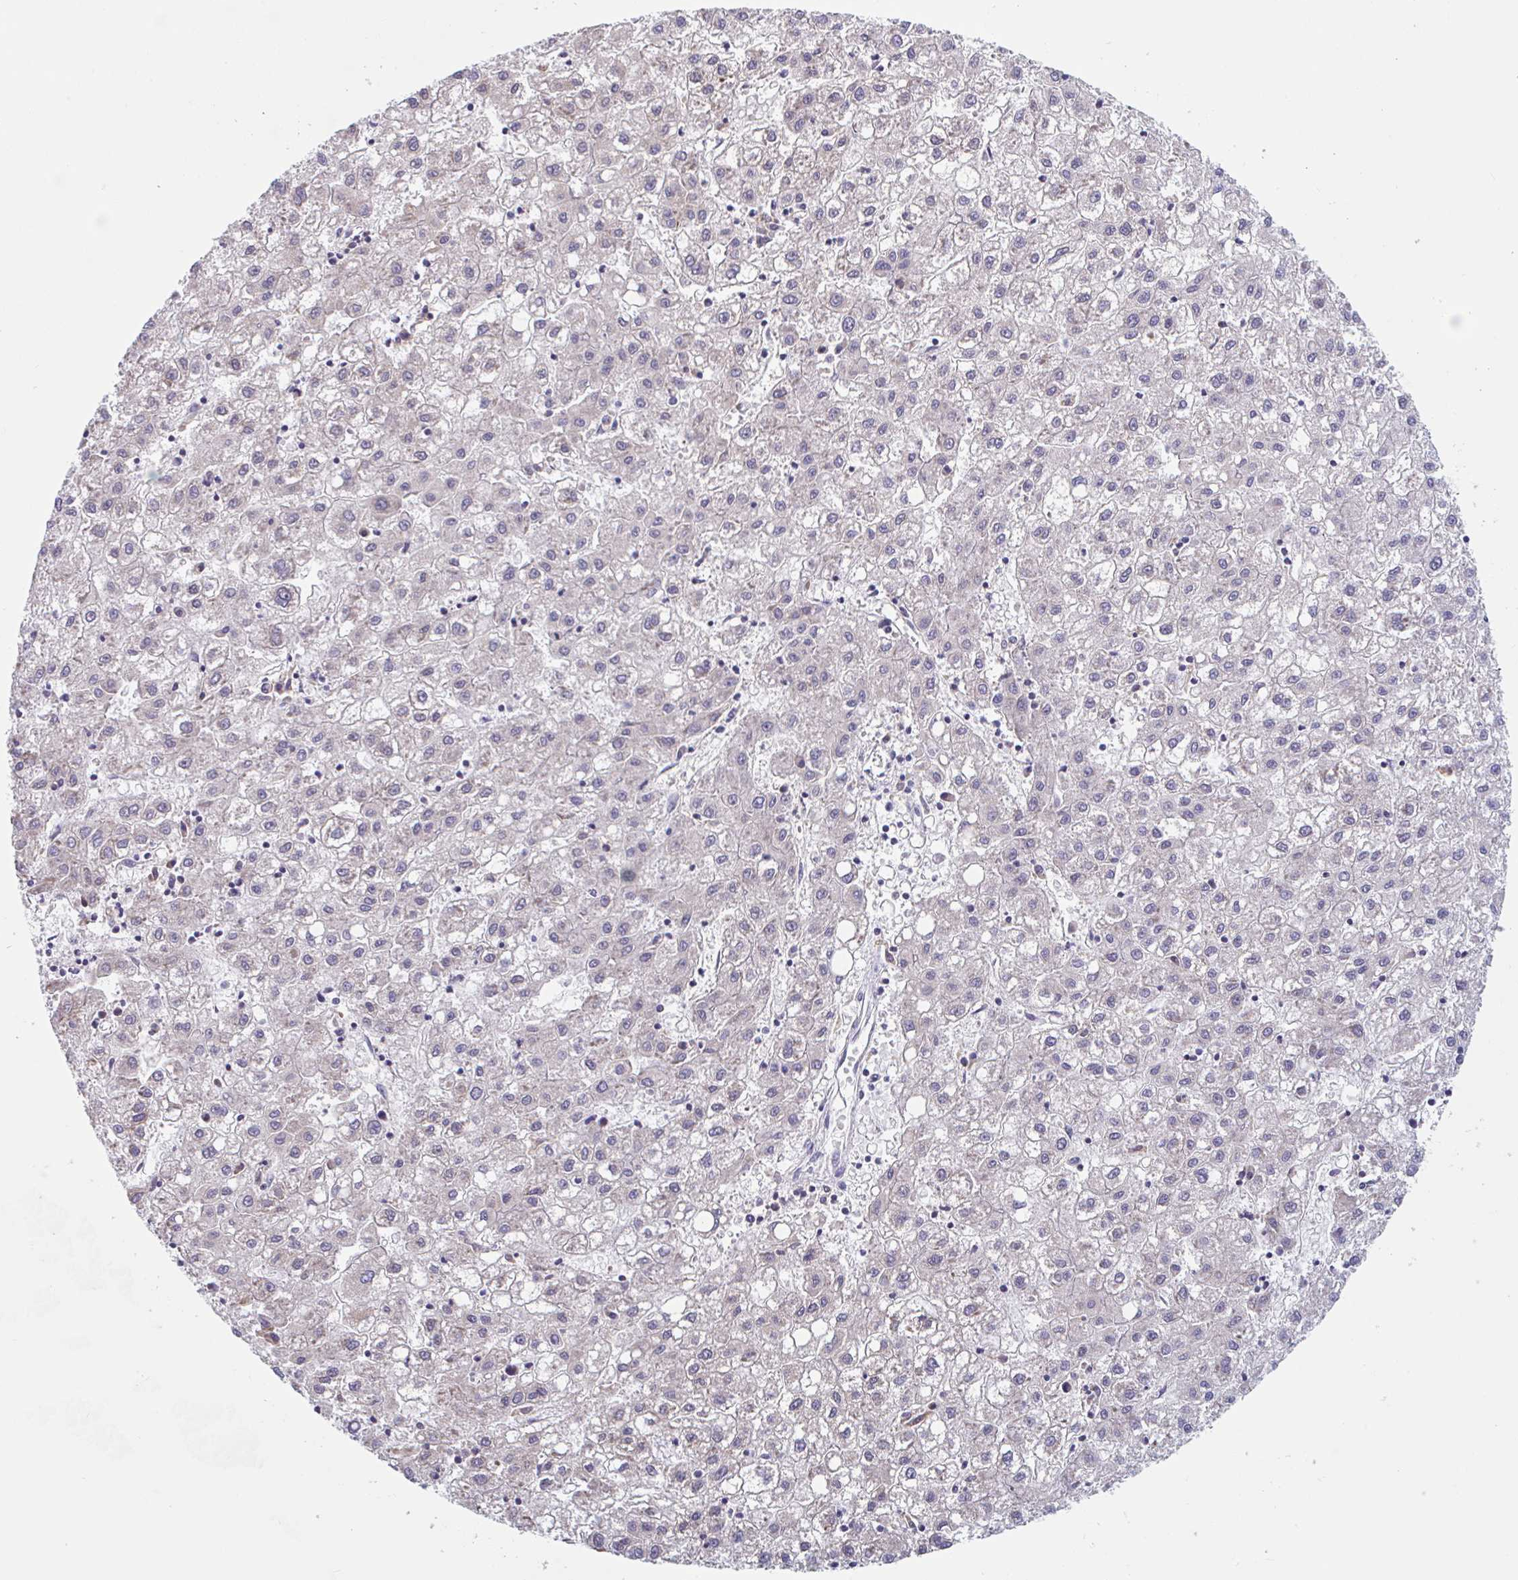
{"staining": {"intensity": "negative", "quantity": "none", "location": "none"}, "tissue": "liver cancer", "cell_type": "Tumor cells", "image_type": "cancer", "snomed": [{"axis": "morphology", "description": "Carcinoma, Hepatocellular, NOS"}, {"axis": "topography", "description": "Liver"}], "caption": "Human liver cancer stained for a protein using immunohistochemistry (IHC) exhibits no staining in tumor cells.", "gene": "SNX8", "patient": {"sex": "male", "age": 72}}